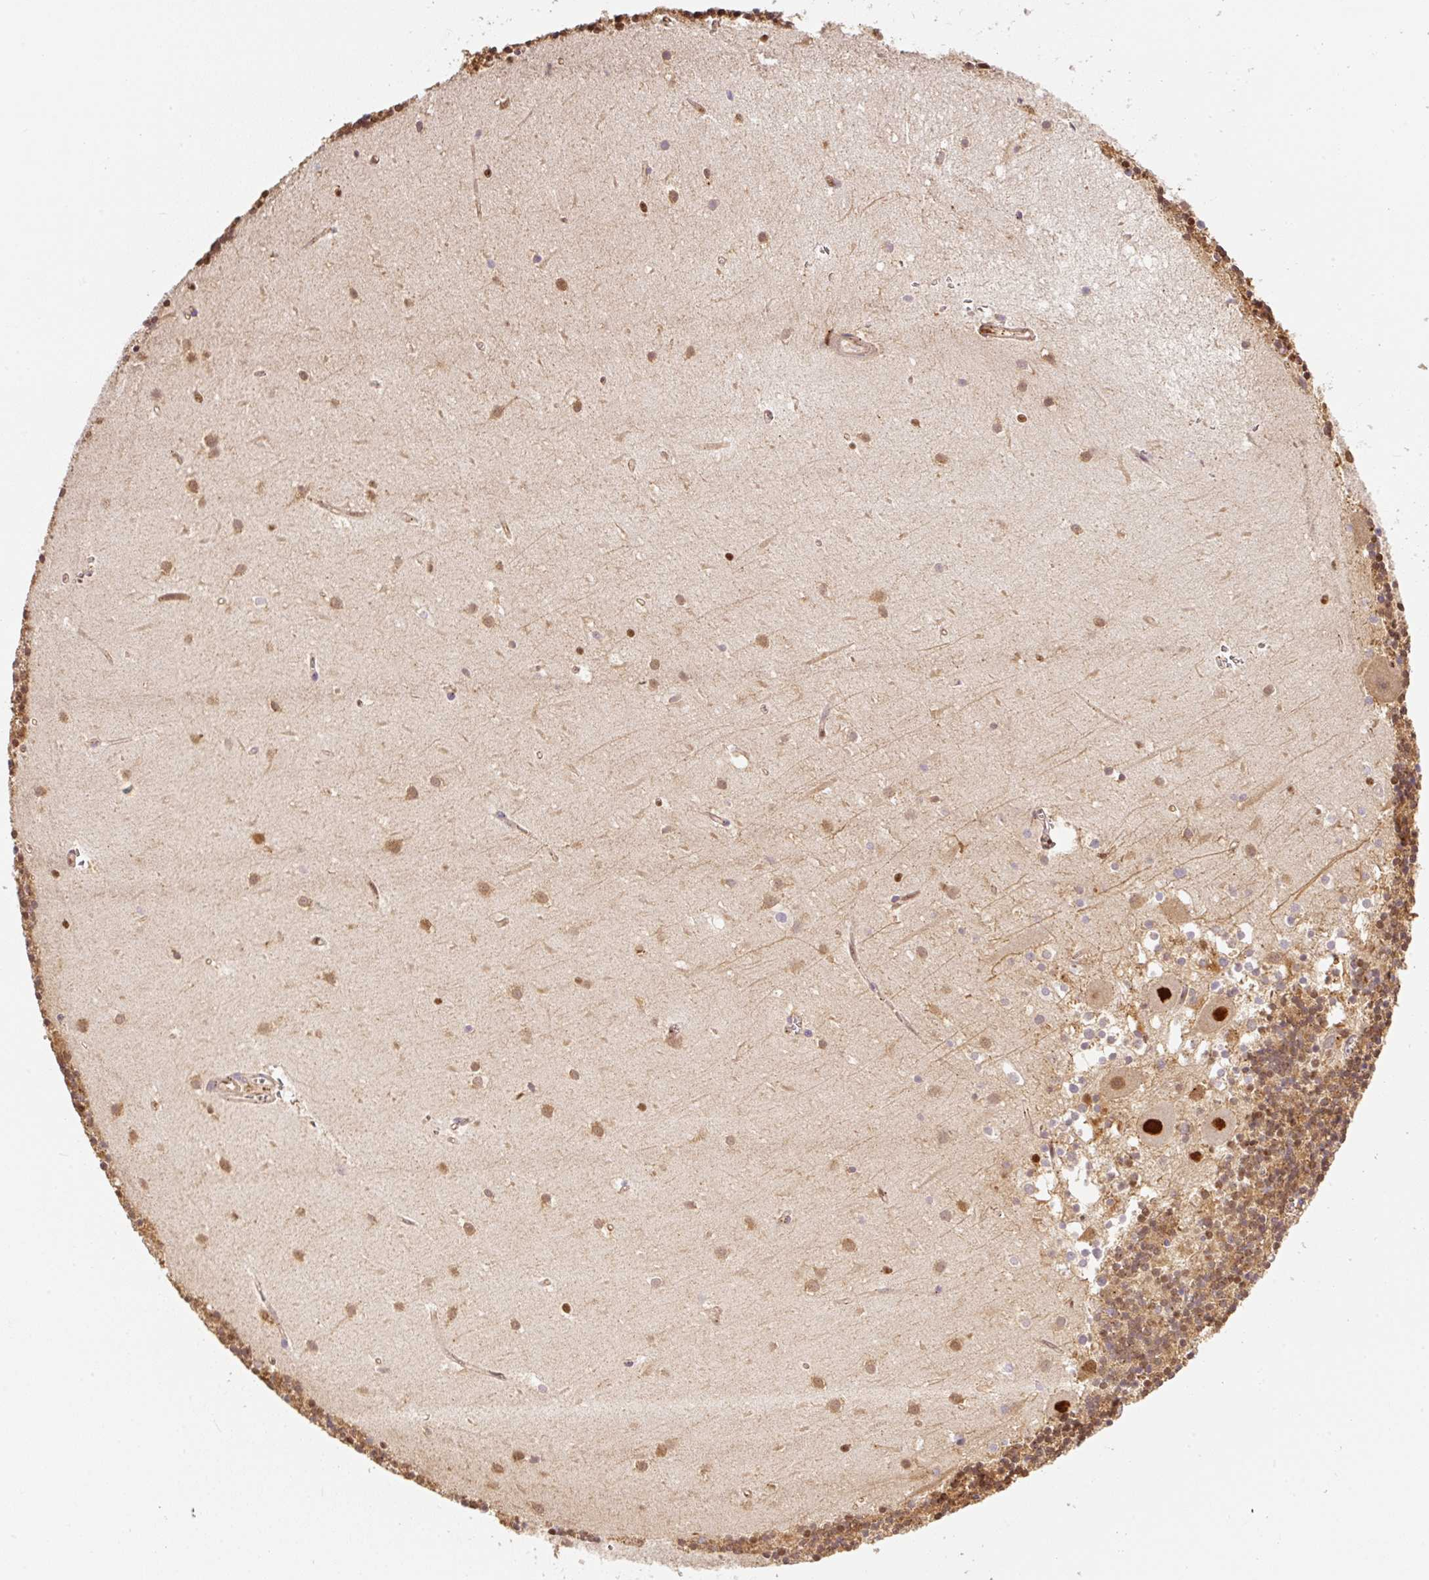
{"staining": {"intensity": "moderate", "quantity": "25%-75%", "location": "nuclear"}, "tissue": "cerebellum", "cell_type": "Cells in granular layer", "image_type": "normal", "snomed": [{"axis": "morphology", "description": "Normal tissue, NOS"}, {"axis": "topography", "description": "Cerebellum"}], "caption": "Cells in granular layer demonstrate medium levels of moderate nuclear staining in about 25%-75% of cells in benign cerebellum. The protein of interest is stained brown, and the nuclei are stained in blue (DAB (3,3'-diaminobenzidine) IHC with brightfield microscopy, high magnification).", "gene": "GPR139", "patient": {"sex": "male", "age": 54}}